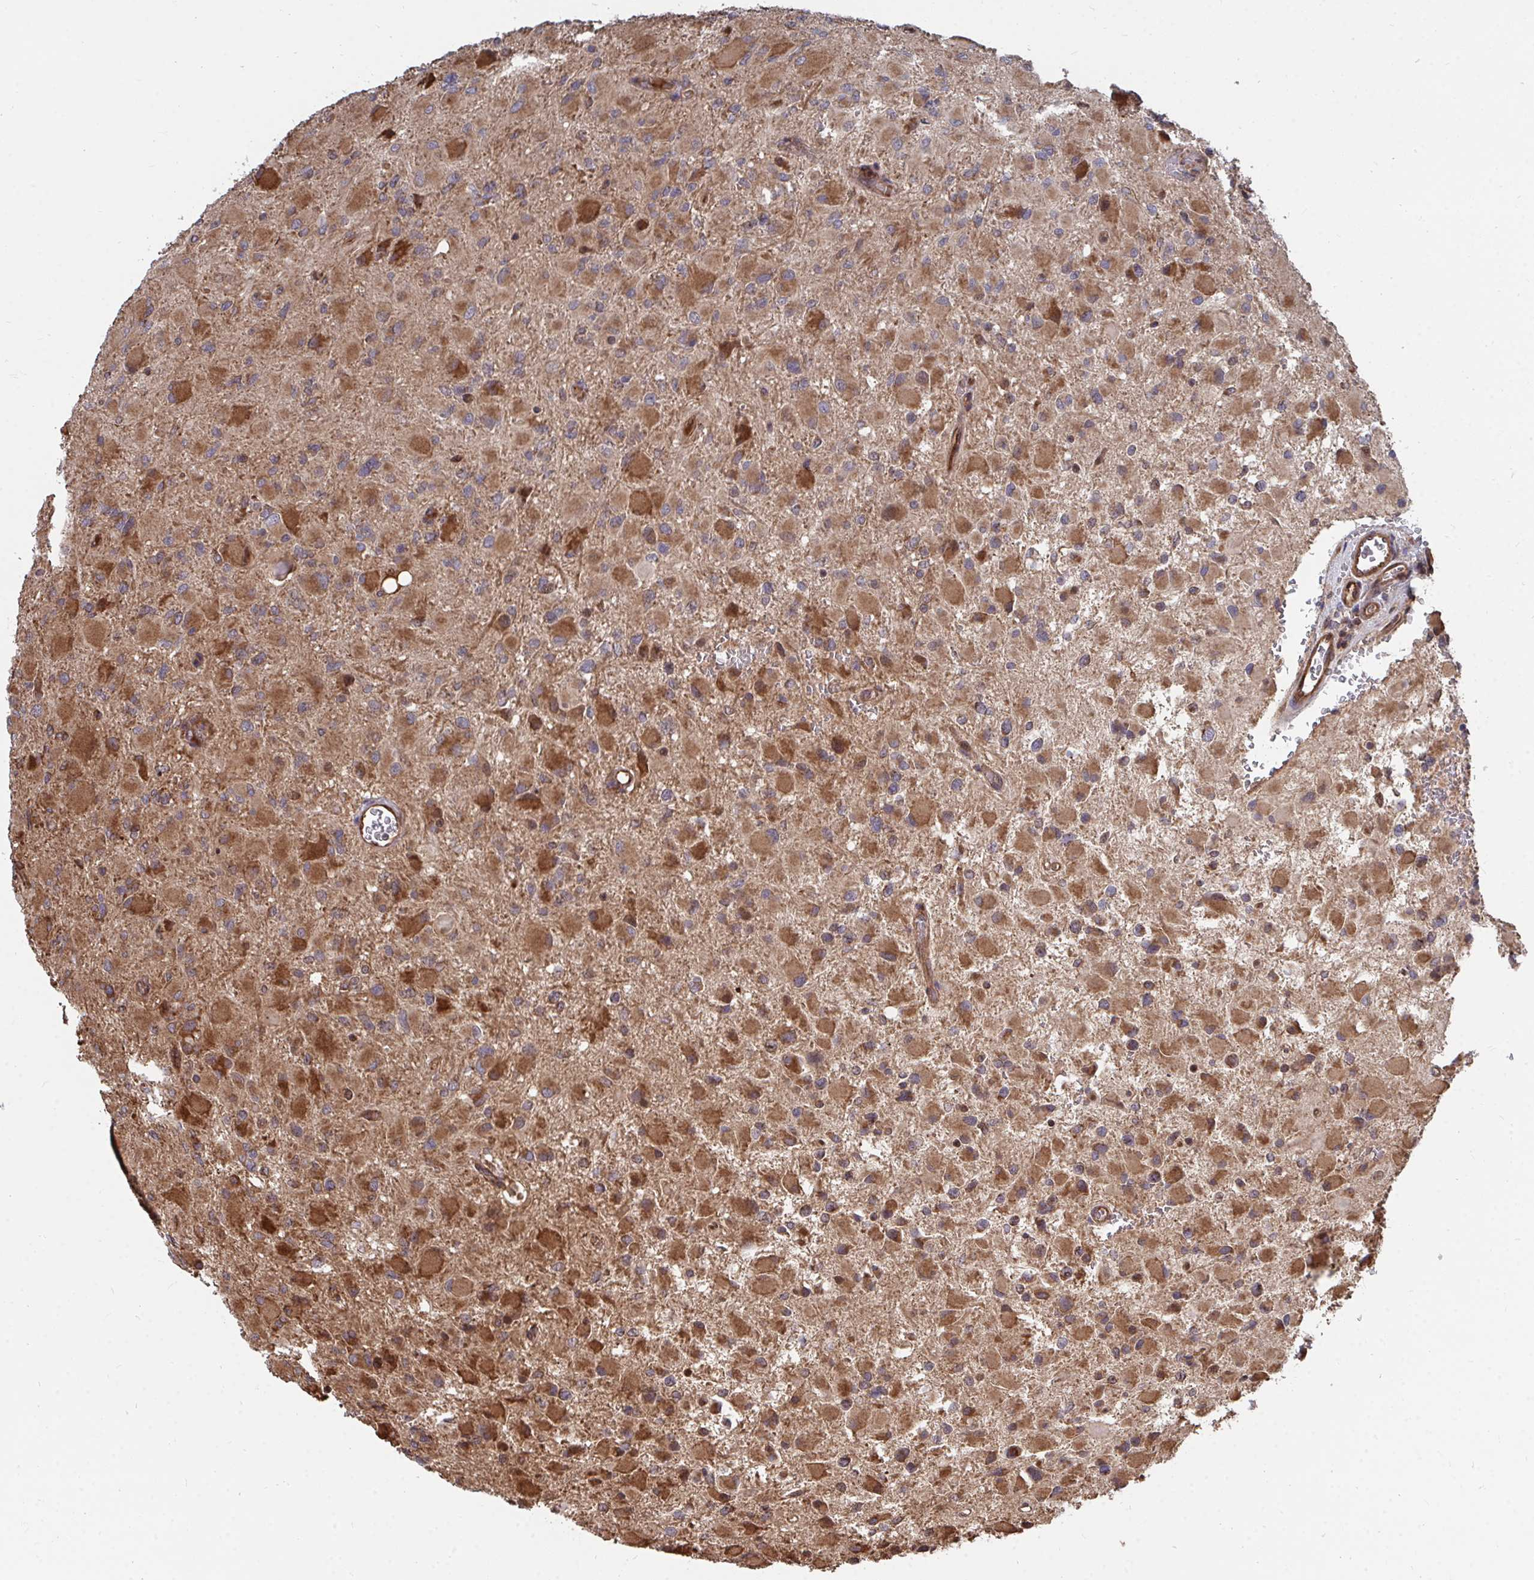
{"staining": {"intensity": "moderate", "quantity": ">75%", "location": "cytoplasmic/membranous"}, "tissue": "glioma", "cell_type": "Tumor cells", "image_type": "cancer", "snomed": [{"axis": "morphology", "description": "Glioma, malignant, High grade"}, {"axis": "topography", "description": "Cerebral cortex"}], "caption": "Protein staining demonstrates moderate cytoplasmic/membranous positivity in approximately >75% of tumor cells in malignant glioma (high-grade).", "gene": "FAM89A", "patient": {"sex": "female", "age": 36}}